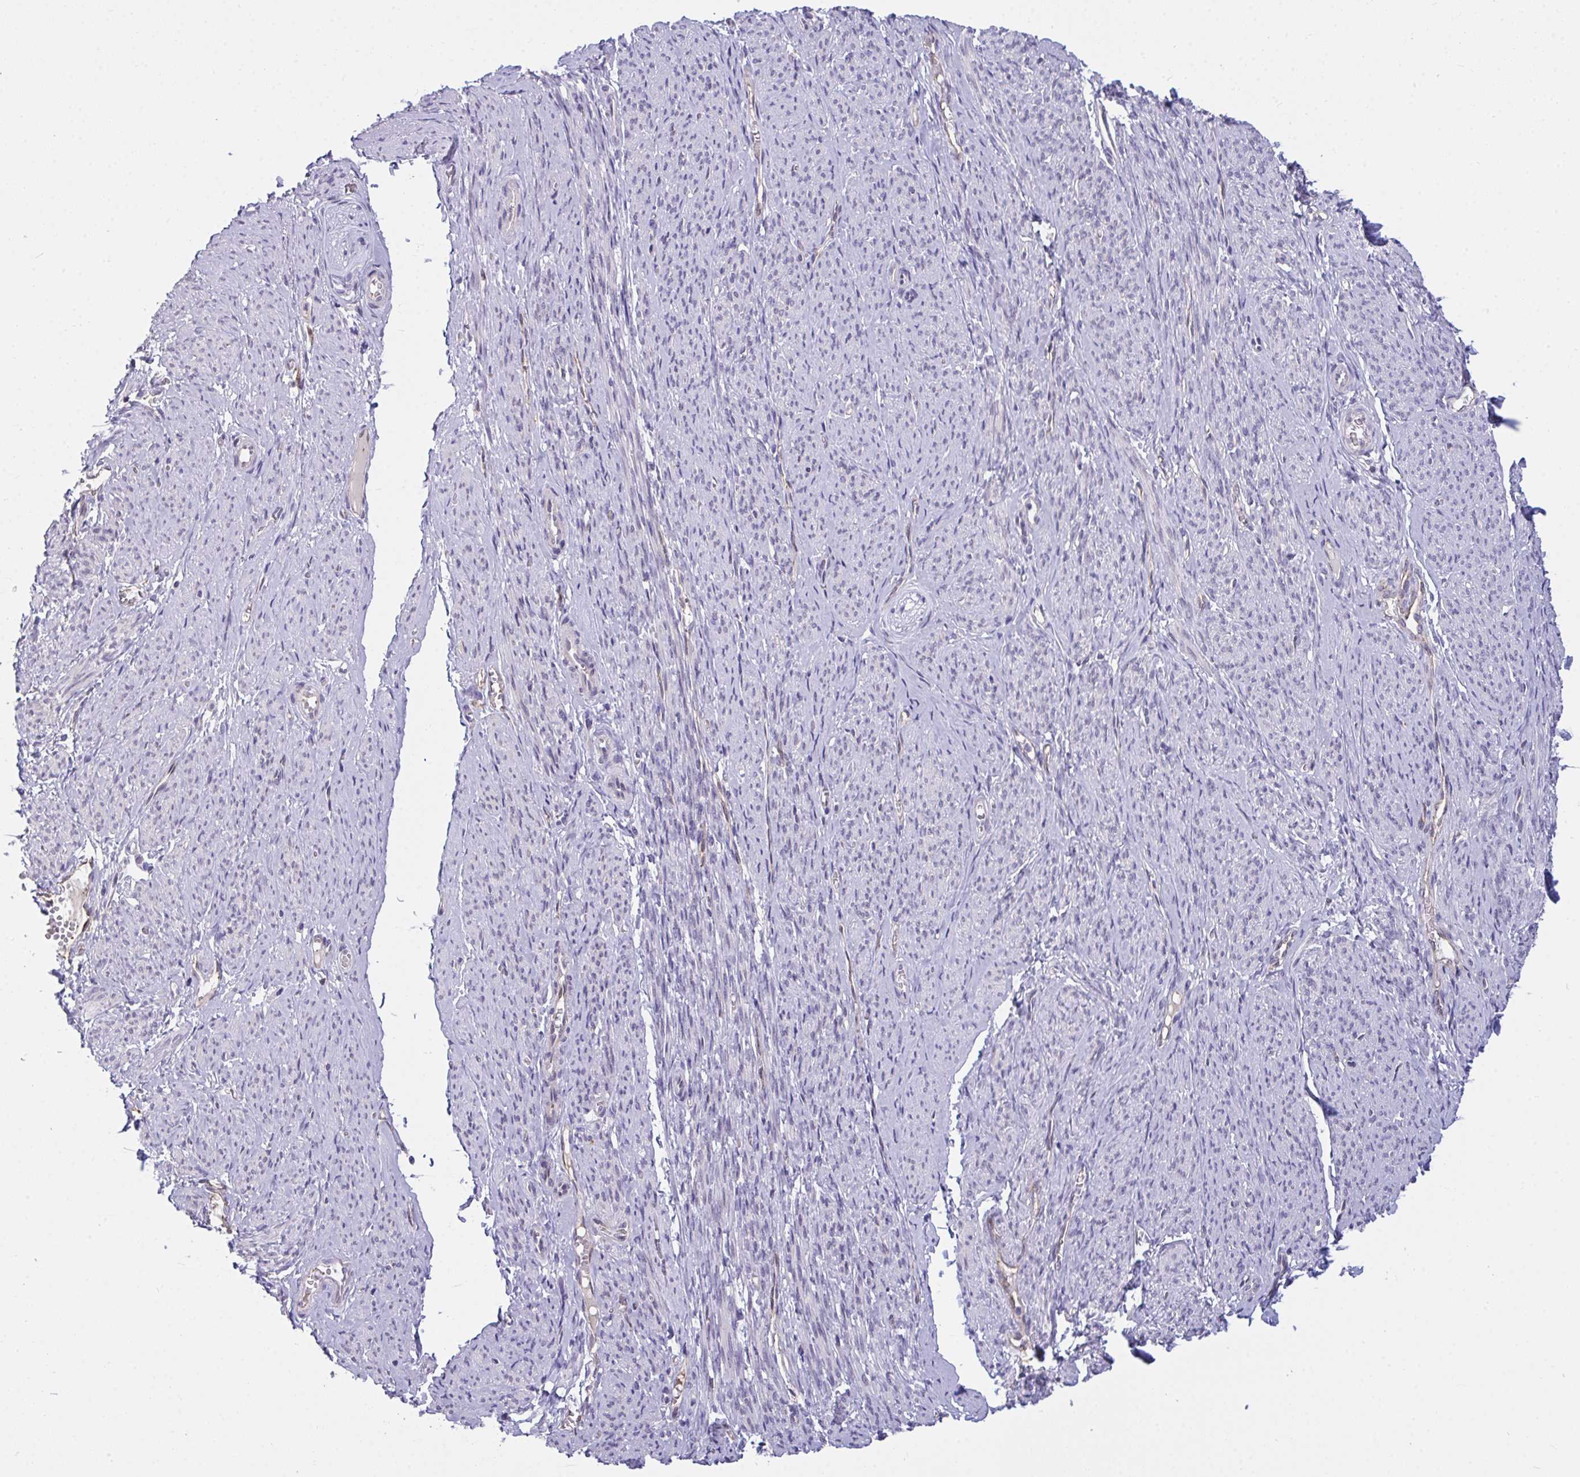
{"staining": {"intensity": "negative", "quantity": "none", "location": "none"}, "tissue": "smooth muscle", "cell_type": "Smooth muscle cells", "image_type": "normal", "snomed": [{"axis": "morphology", "description": "Normal tissue, NOS"}, {"axis": "topography", "description": "Smooth muscle"}], "caption": "Histopathology image shows no significant protein expression in smooth muscle cells of normal smooth muscle.", "gene": "SEMA6B", "patient": {"sex": "female", "age": 65}}